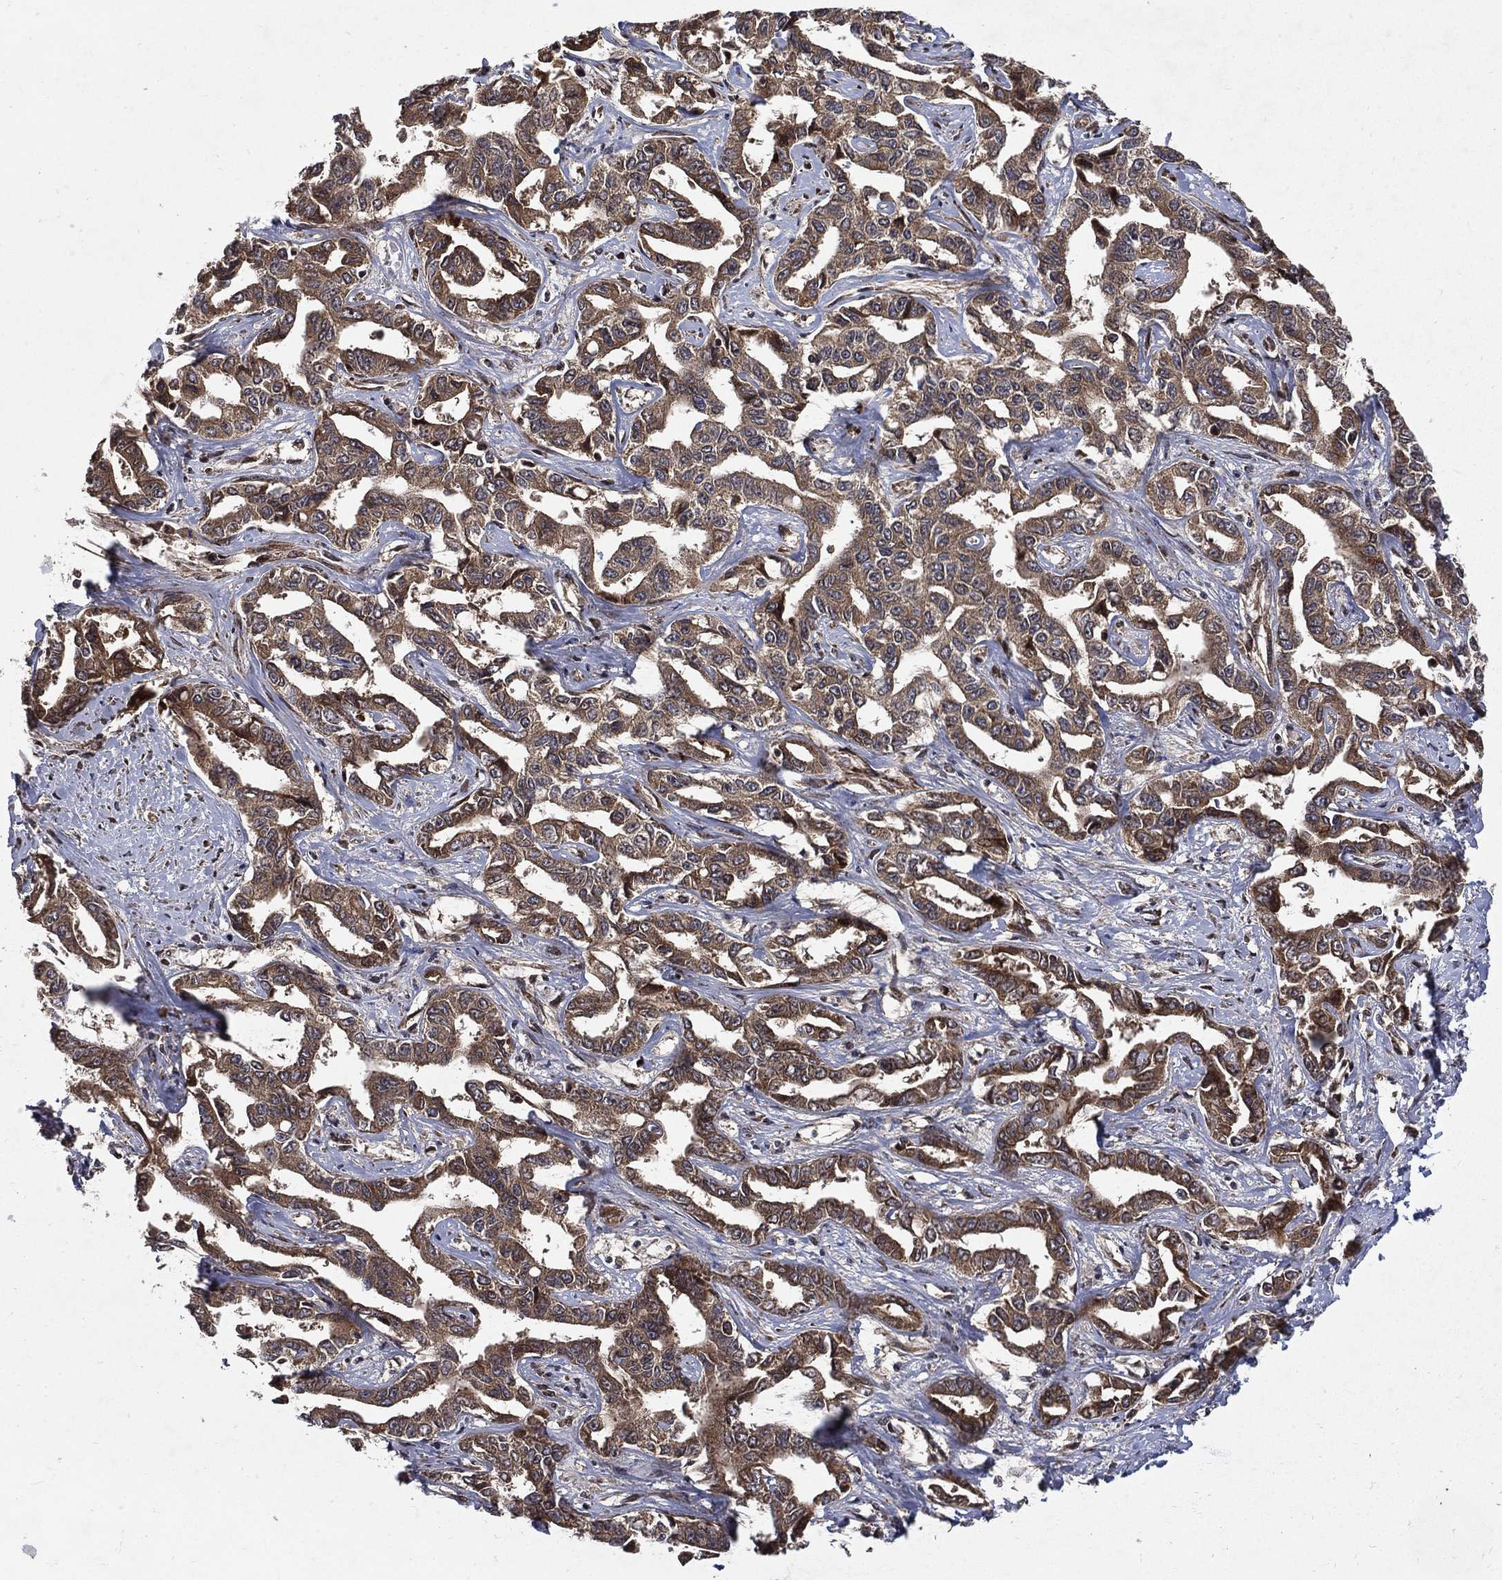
{"staining": {"intensity": "moderate", "quantity": ">75%", "location": "cytoplasmic/membranous"}, "tissue": "liver cancer", "cell_type": "Tumor cells", "image_type": "cancer", "snomed": [{"axis": "morphology", "description": "Cholangiocarcinoma"}, {"axis": "topography", "description": "Liver"}], "caption": "DAB immunohistochemical staining of liver cholangiocarcinoma shows moderate cytoplasmic/membranous protein staining in approximately >75% of tumor cells.", "gene": "RAB11FIP4", "patient": {"sex": "male", "age": 59}}